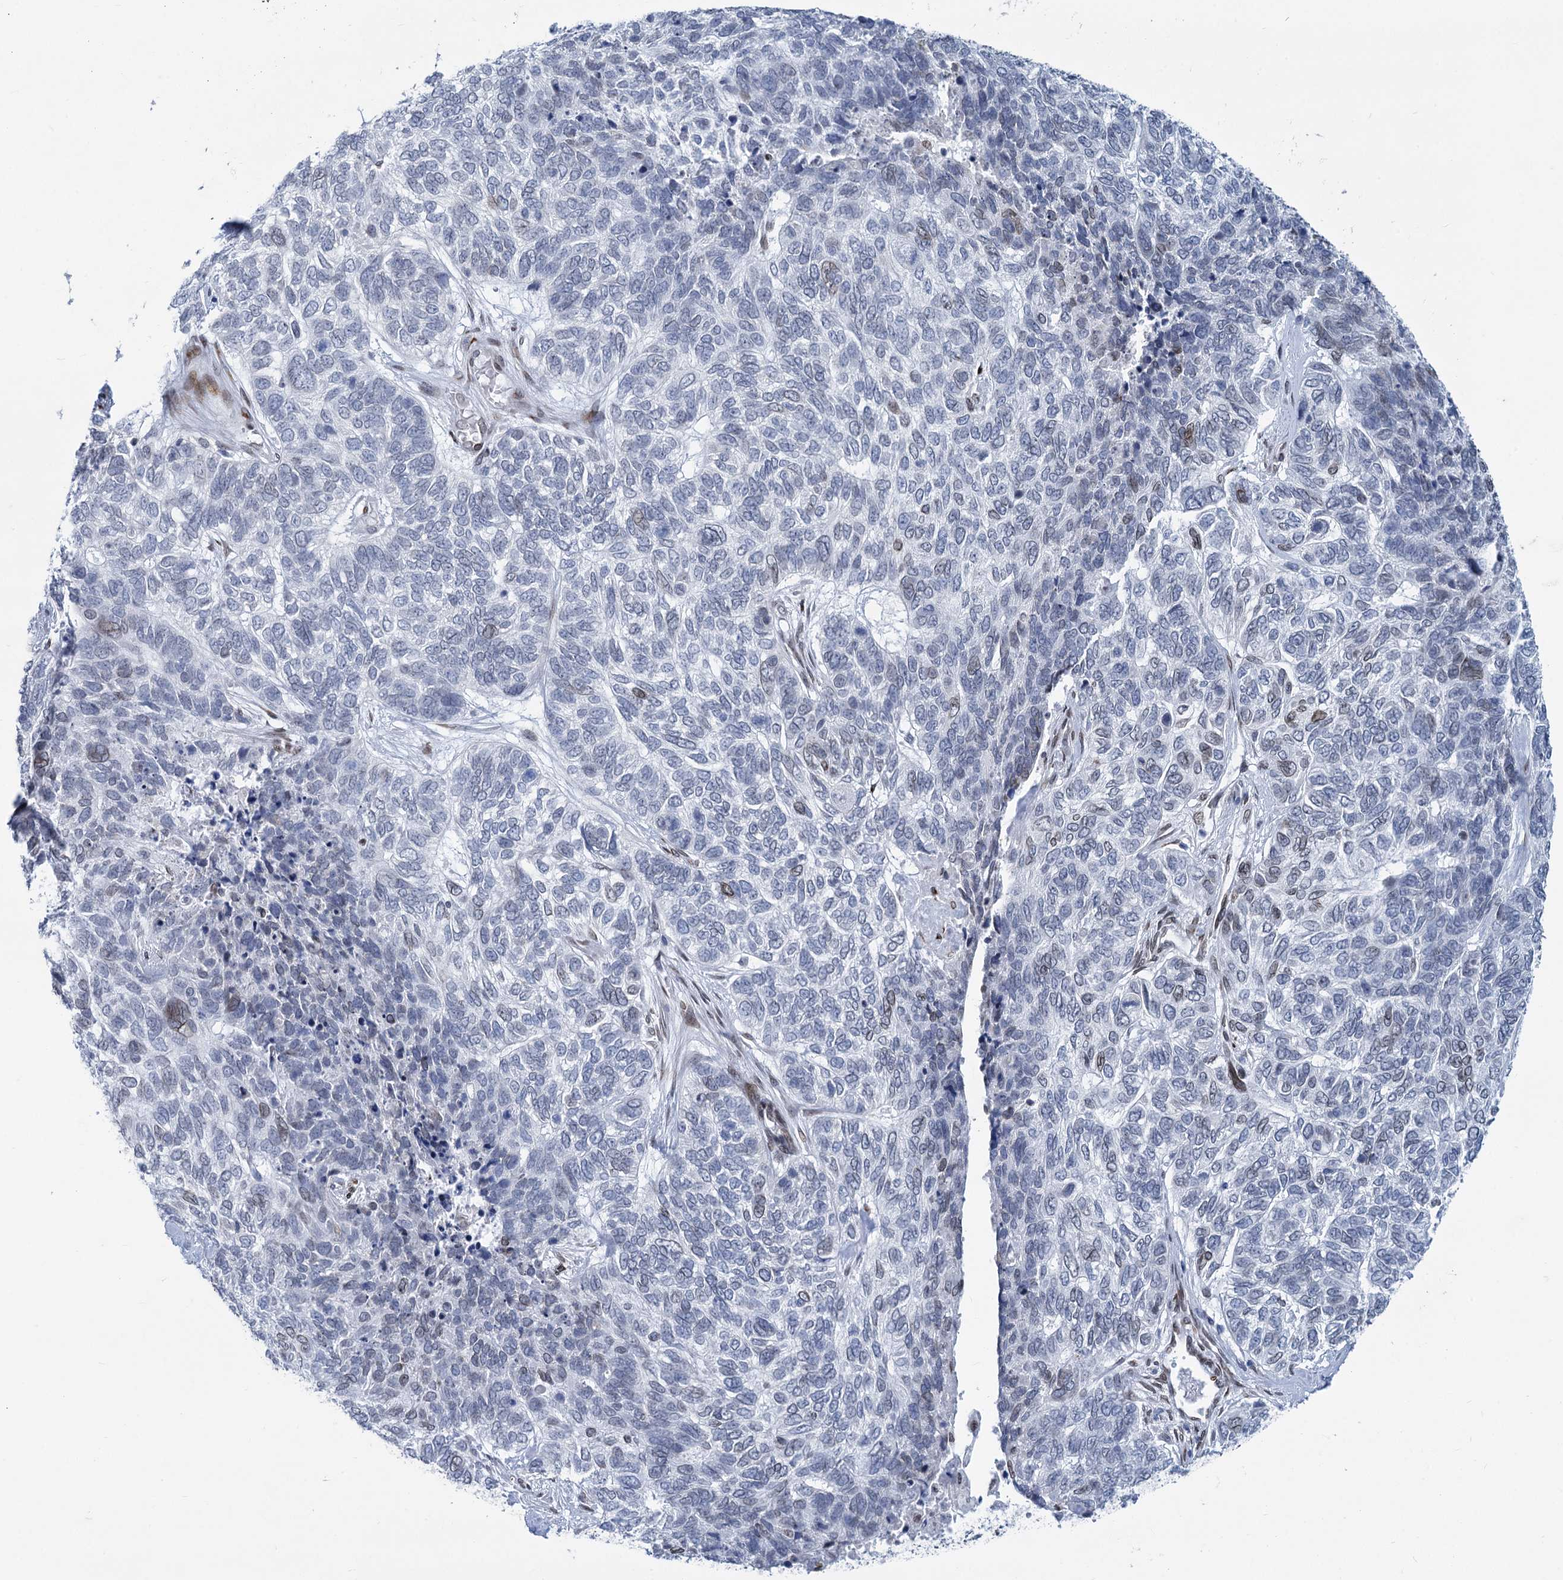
{"staining": {"intensity": "weak", "quantity": "<25%", "location": "nuclear"}, "tissue": "skin cancer", "cell_type": "Tumor cells", "image_type": "cancer", "snomed": [{"axis": "morphology", "description": "Basal cell carcinoma"}, {"axis": "topography", "description": "Skin"}], "caption": "A high-resolution micrograph shows IHC staining of skin cancer (basal cell carcinoma), which displays no significant staining in tumor cells.", "gene": "PRSS35", "patient": {"sex": "female", "age": 65}}